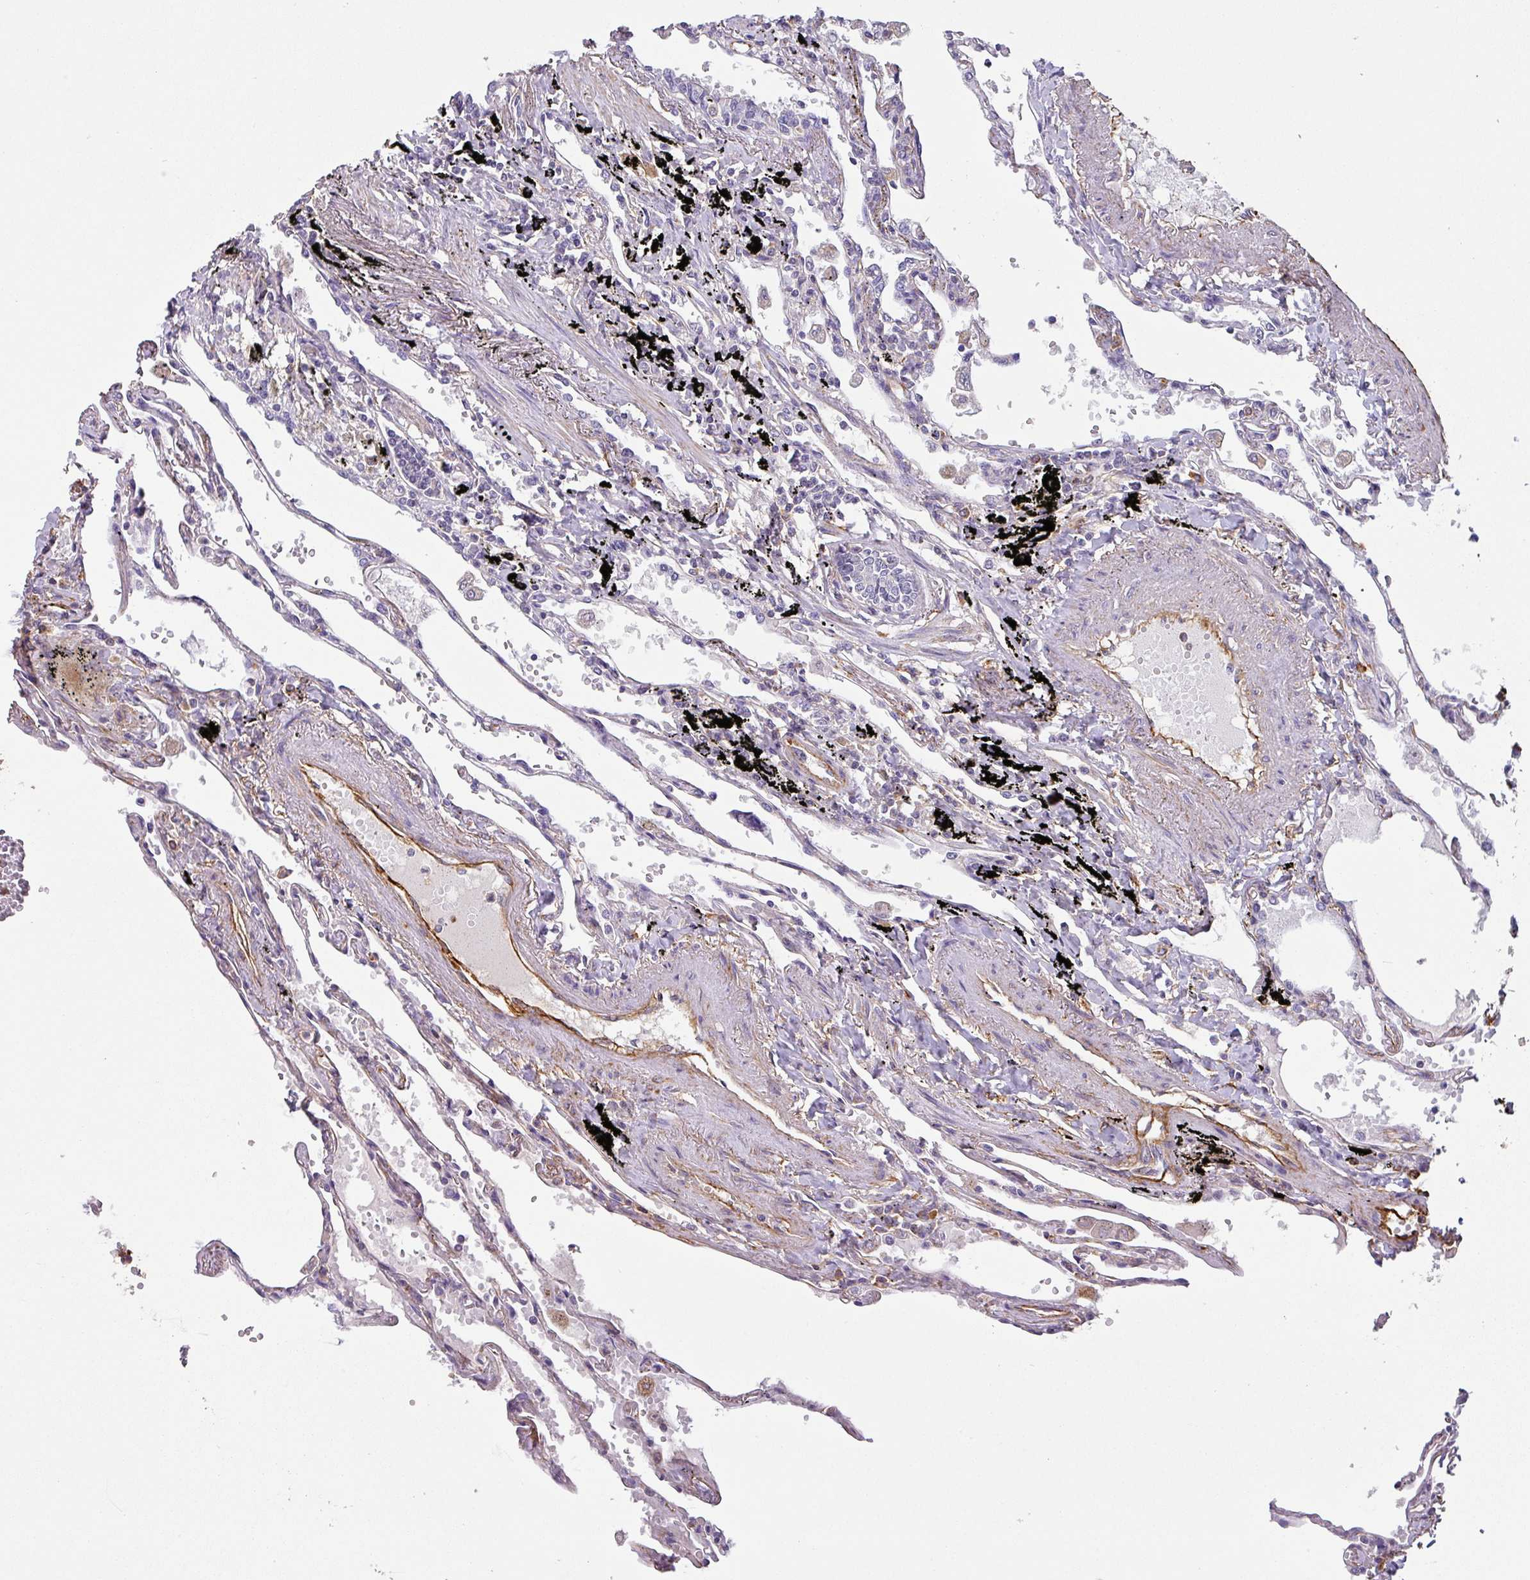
{"staining": {"intensity": "weak", "quantity": "<25%", "location": "cytoplasmic/membranous"}, "tissue": "lung", "cell_type": "Alveolar cells", "image_type": "normal", "snomed": [{"axis": "morphology", "description": "Normal tissue, NOS"}, {"axis": "topography", "description": "Lung"}], "caption": "The immunohistochemistry (IHC) image has no significant positivity in alveolar cells of lung.", "gene": "ZNF280C", "patient": {"sex": "female", "age": 67}}